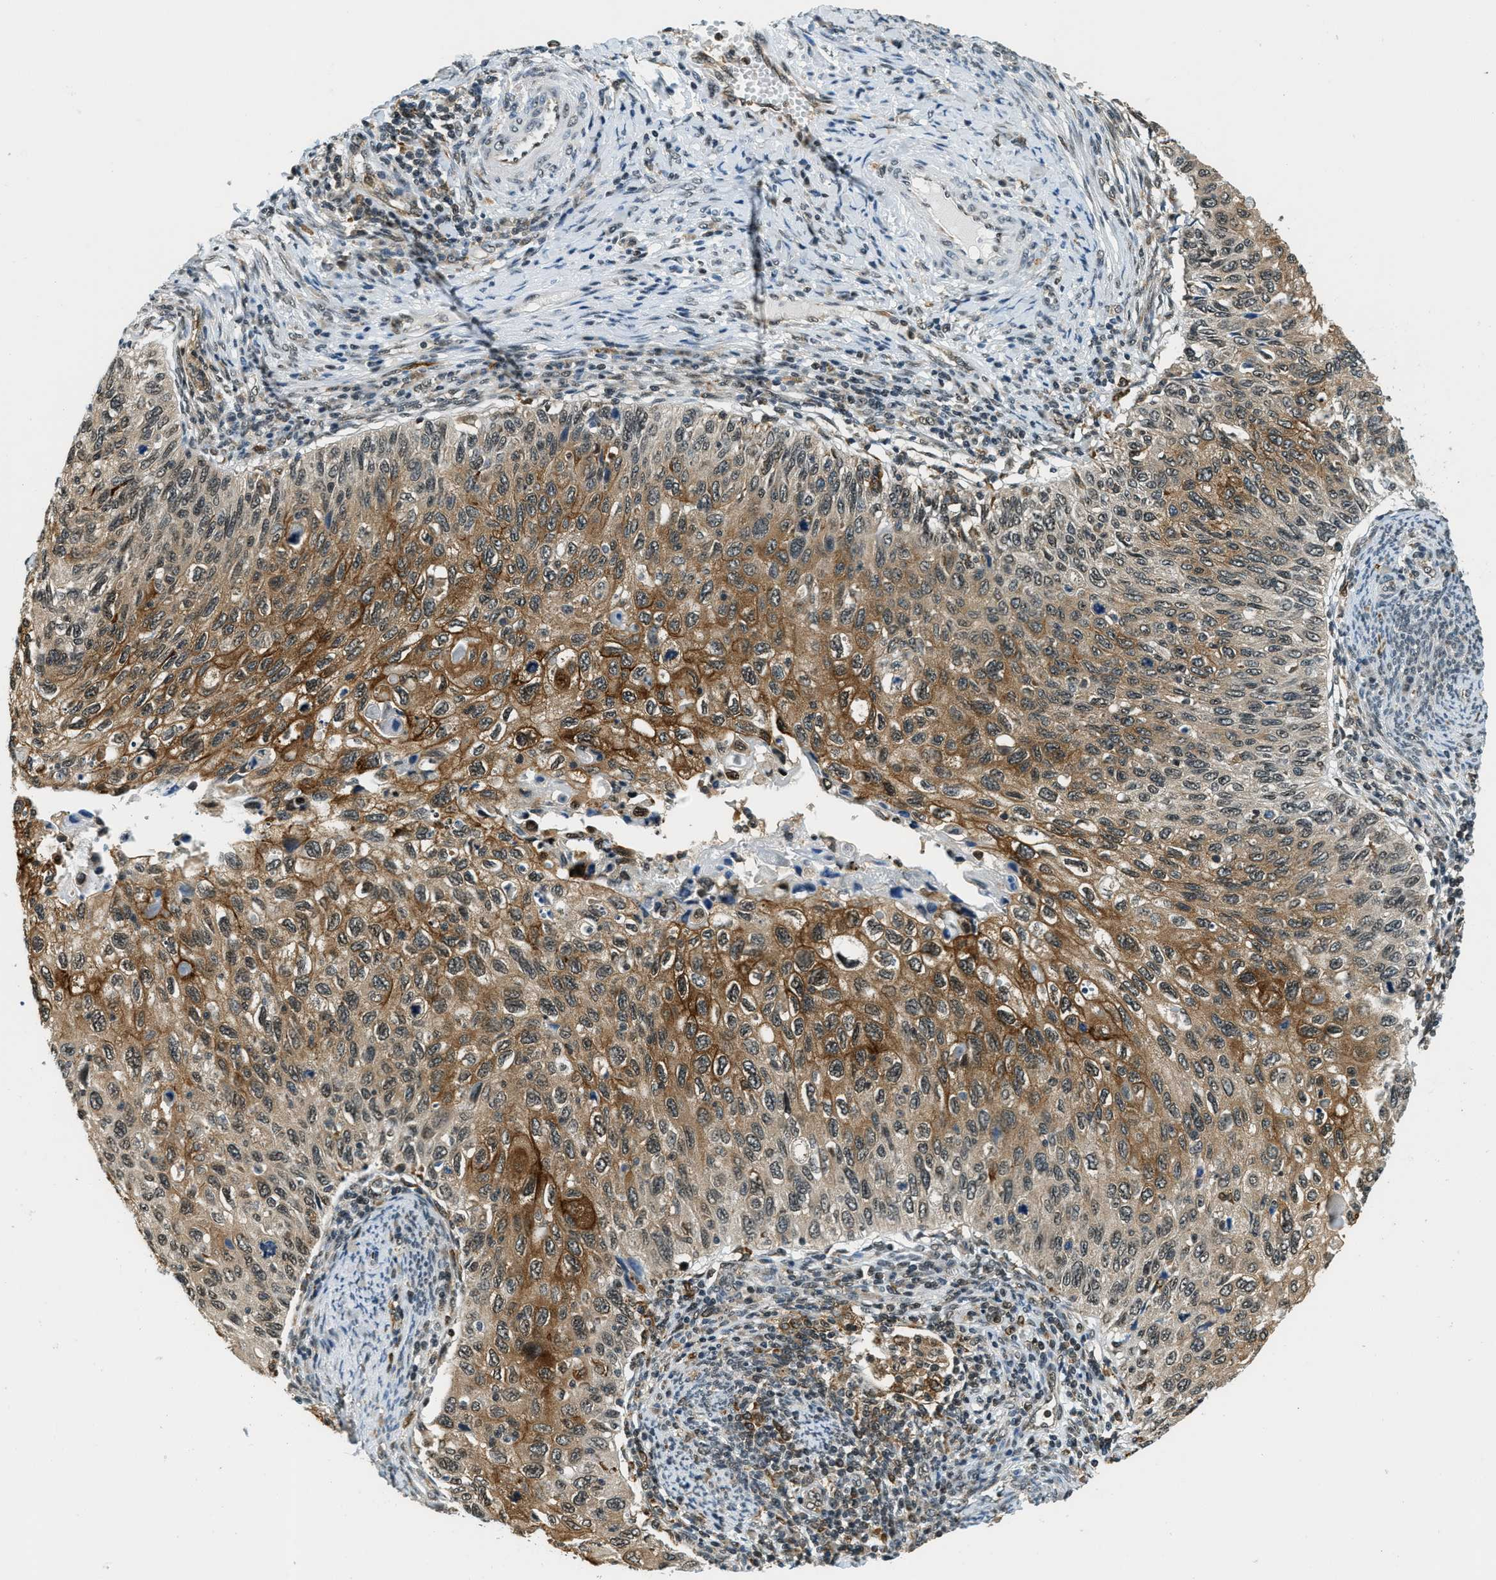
{"staining": {"intensity": "moderate", "quantity": ">75%", "location": "cytoplasmic/membranous"}, "tissue": "cervical cancer", "cell_type": "Tumor cells", "image_type": "cancer", "snomed": [{"axis": "morphology", "description": "Squamous cell carcinoma, NOS"}, {"axis": "topography", "description": "Cervix"}], "caption": "Immunohistochemical staining of human cervical cancer demonstrates medium levels of moderate cytoplasmic/membranous expression in approximately >75% of tumor cells.", "gene": "RAB11FIP1", "patient": {"sex": "female", "age": 70}}